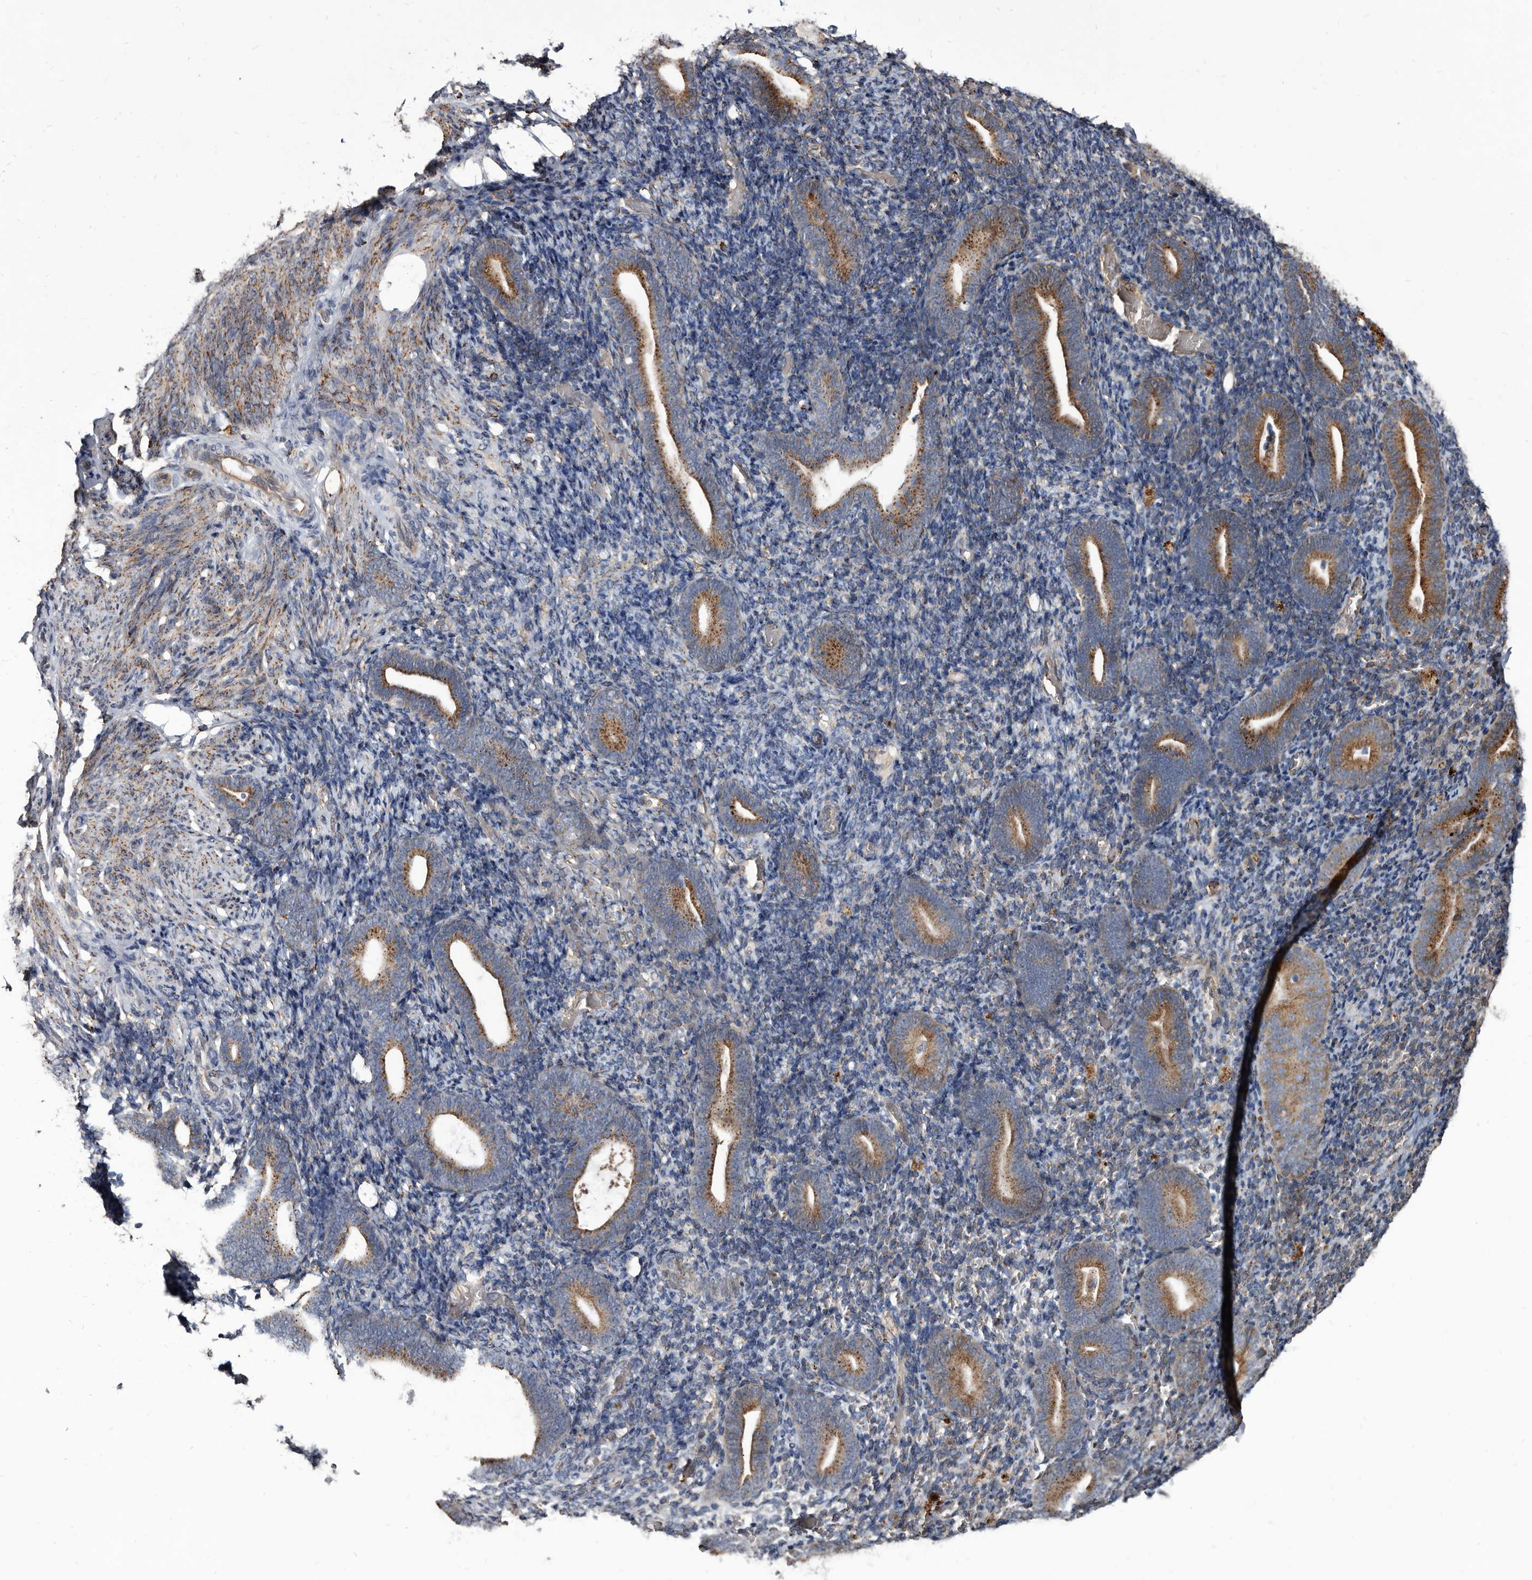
{"staining": {"intensity": "moderate", "quantity": "25%-75%", "location": "cytoplasmic/membranous"}, "tissue": "endometrium", "cell_type": "Cells in endometrial stroma", "image_type": "normal", "snomed": [{"axis": "morphology", "description": "Normal tissue, NOS"}, {"axis": "topography", "description": "Endometrium"}], "caption": "Benign endometrium reveals moderate cytoplasmic/membranous positivity in approximately 25%-75% of cells in endometrial stroma (IHC, brightfield microscopy, high magnification)..", "gene": "CTSA", "patient": {"sex": "female", "age": 51}}